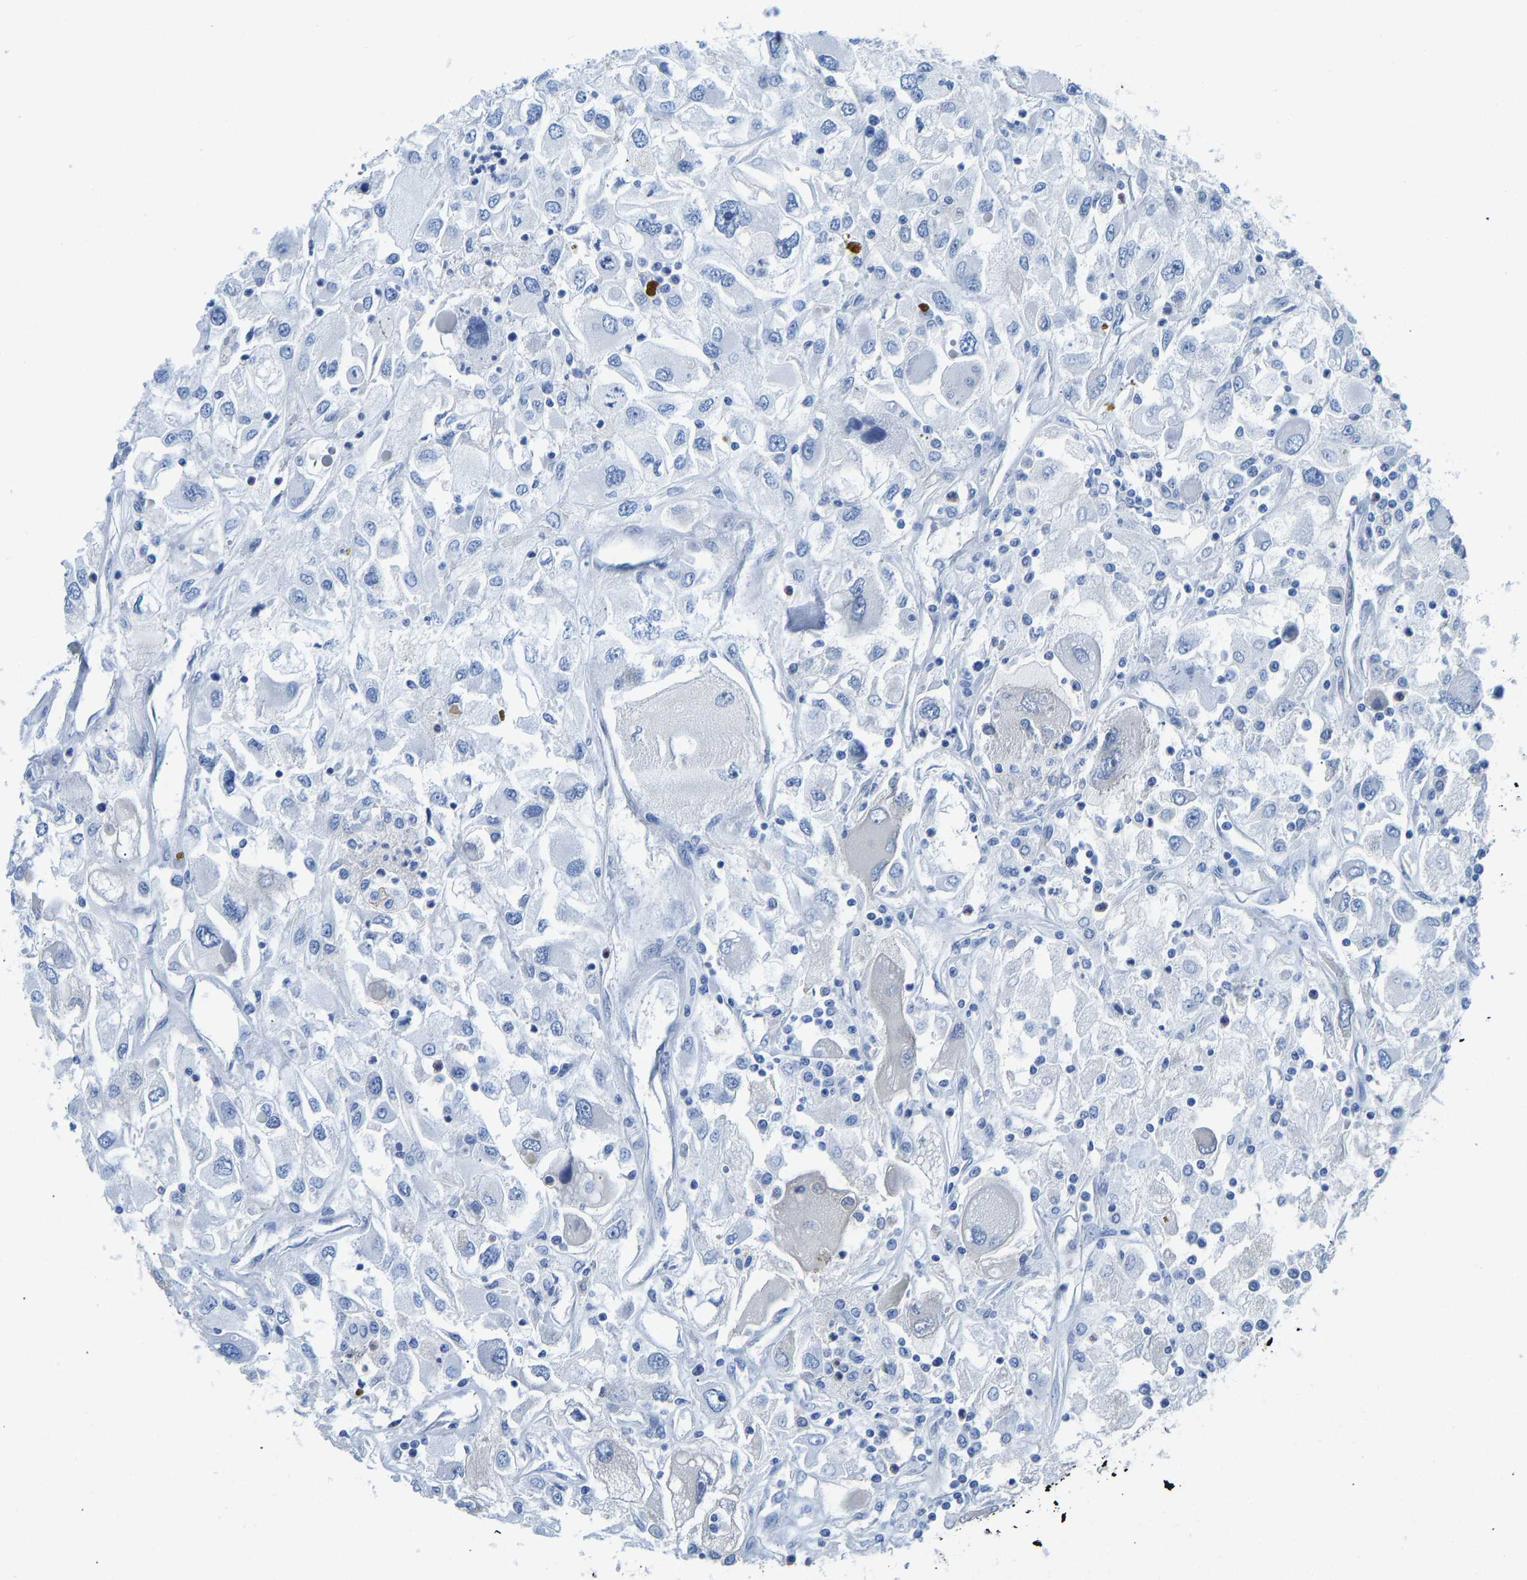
{"staining": {"intensity": "negative", "quantity": "none", "location": "none"}, "tissue": "renal cancer", "cell_type": "Tumor cells", "image_type": "cancer", "snomed": [{"axis": "morphology", "description": "Adenocarcinoma, NOS"}, {"axis": "topography", "description": "Kidney"}], "caption": "Protein analysis of adenocarcinoma (renal) shows no significant expression in tumor cells. (Stains: DAB immunohistochemistry (IHC) with hematoxylin counter stain, Microscopy: brightfield microscopy at high magnification).", "gene": "NKAIN3", "patient": {"sex": "female", "age": 52}}